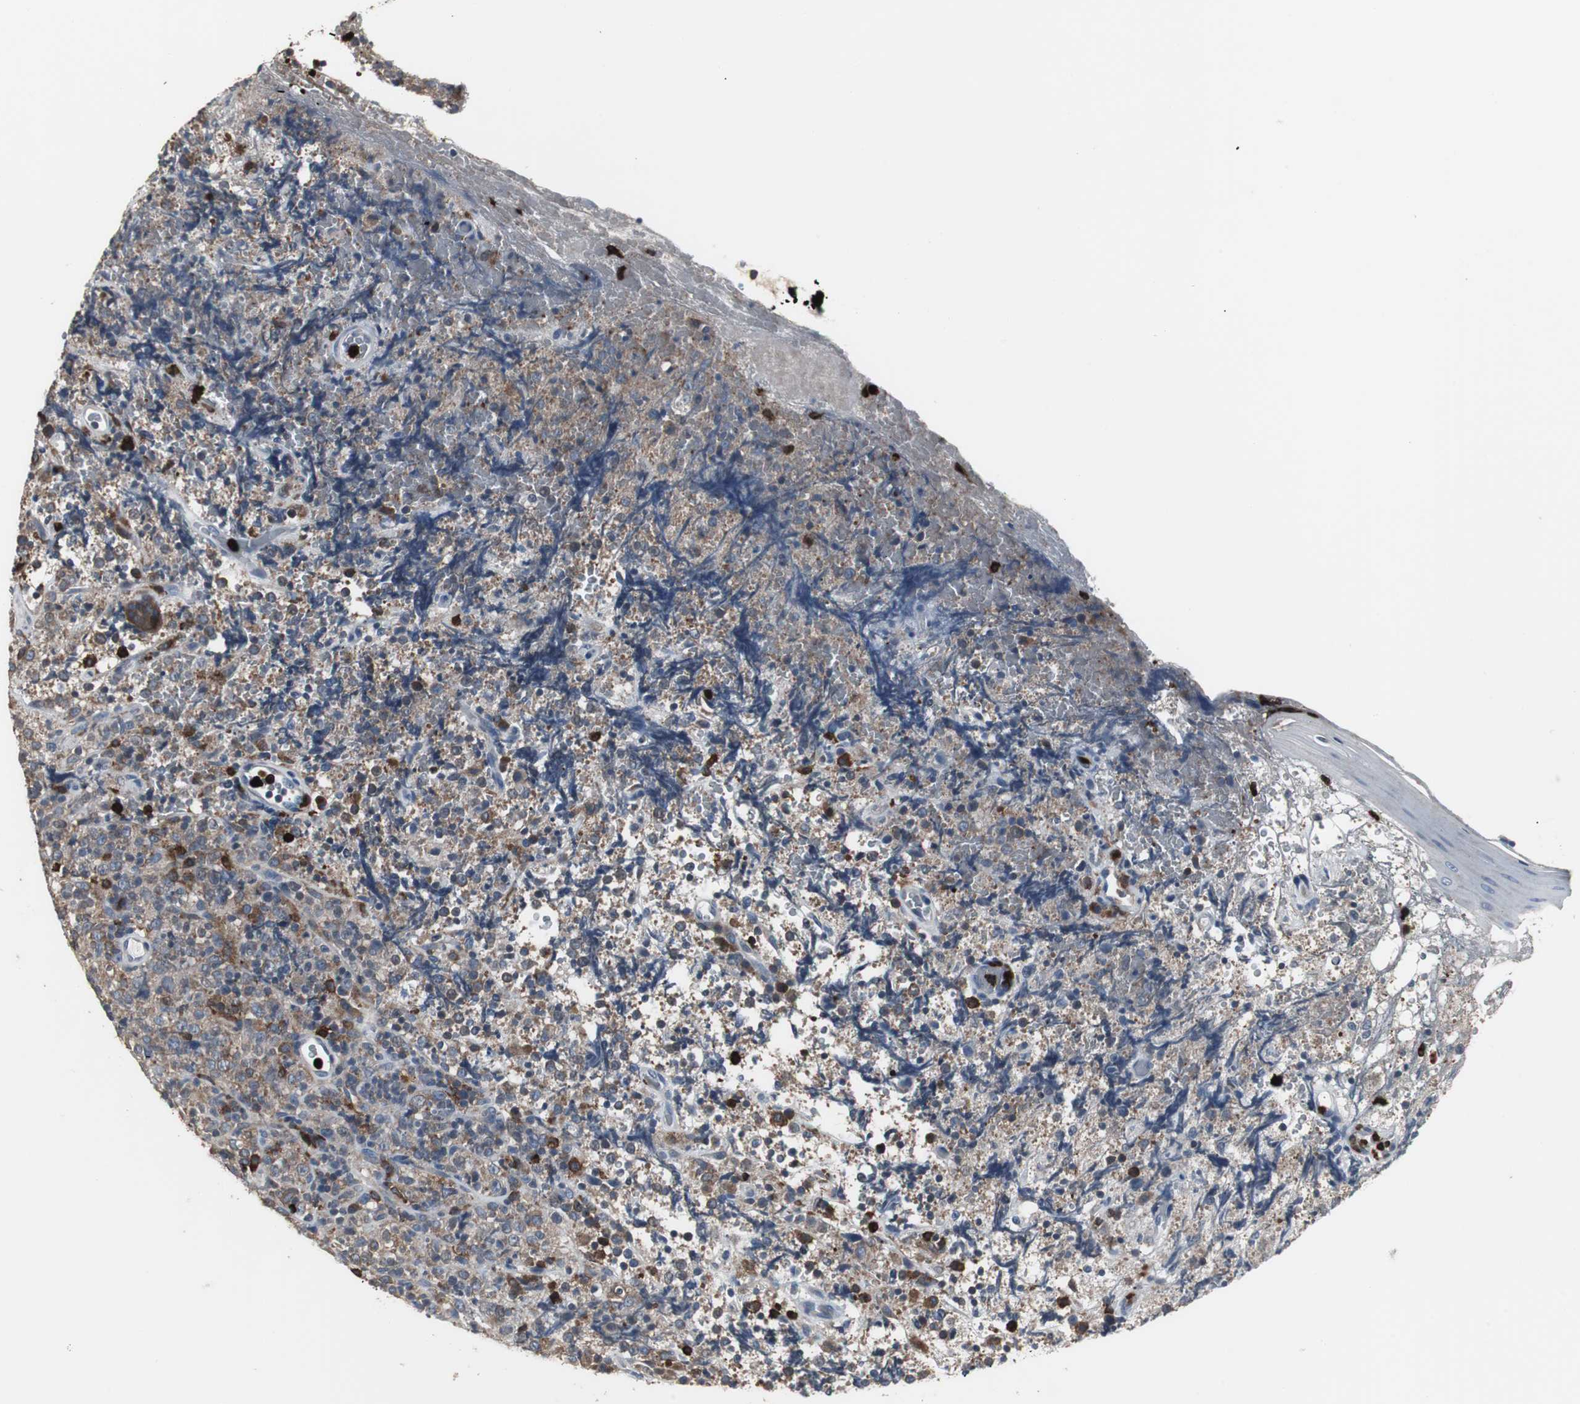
{"staining": {"intensity": "weak", "quantity": "25%-75%", "location": "cytoplasmic/membranous"}, "tissue": "lymphoma", "cell_type": "Tumor cells", "image_type": "cancer", "snomed": [{"axis": "morphology", "description": "Malignant lymphoma, non-Hodgkin's type, High grade"}, {"axis": "topography", "description": "Tonsil"}], "caption": "Malignant lymphoma, non-Hodgkin's type (high-grade) stained with a protein marker displays weak staining in tumor cells.", "gene": "NCF2", "patient": {"sex": "female", "age": 36}}